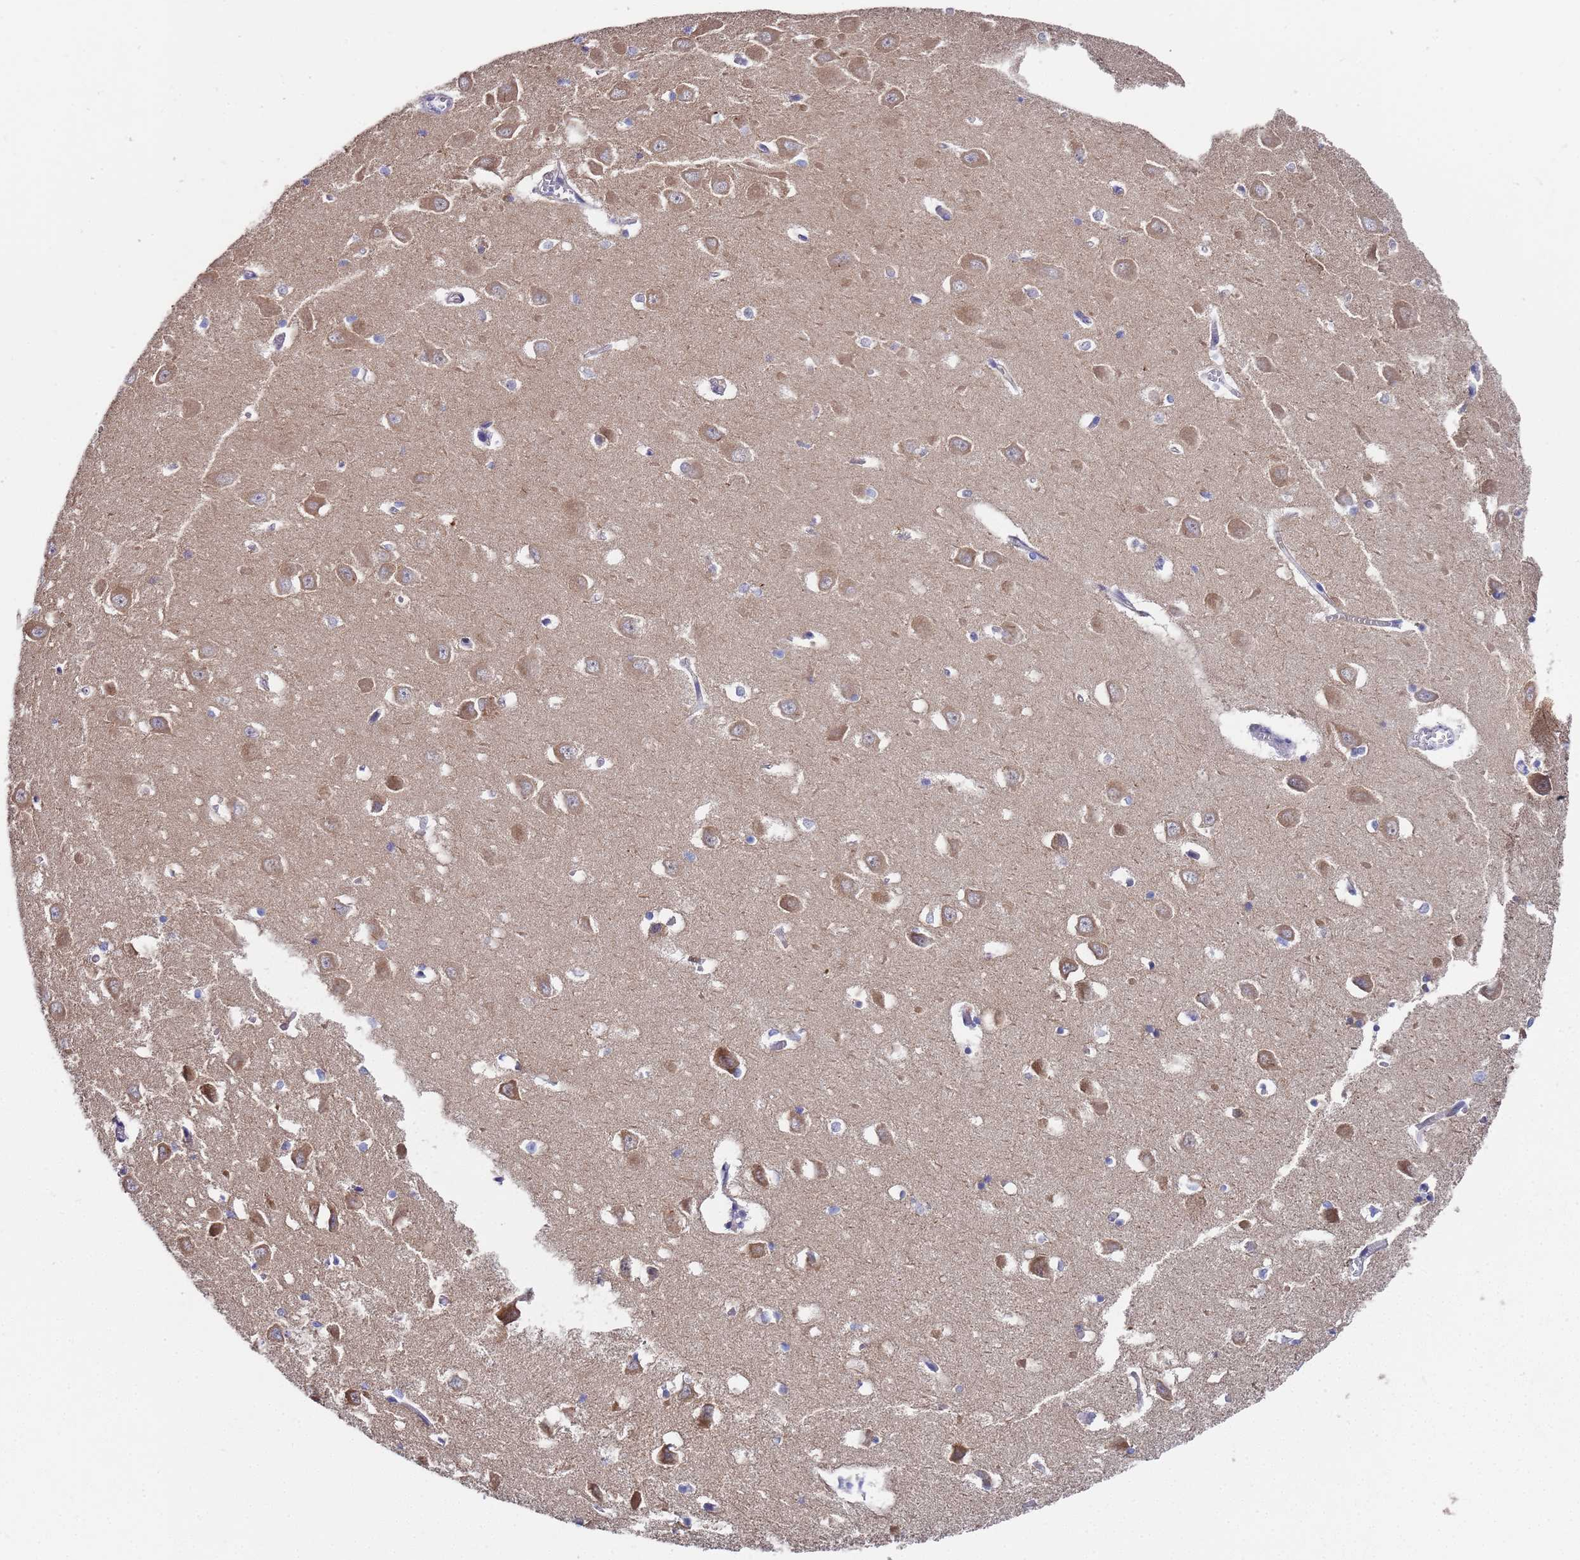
{"staining": {"intensity": "weak", "quantity": "<25%", "location": "cytoplasmic/membranous"}, "tissue": "hippocampus", "cell_type": "Glial cells", "image_type": "normal", "snomed": [{"axis": "morphology", "description": "Normal tissue, NOS"}, {"axis": "topography", "description": "Hippocampus"}], "caption": "This photomicrograph is of benign hippocampus stained with immunohistochemistry (IHC) to label a protein in brown with the nuclei are counter-stained blue. There is no positivity in glial cells. Nuclei are stained in blue.", "gene": "SCAPER", "patient": {"sex": "male", "age": 70}}